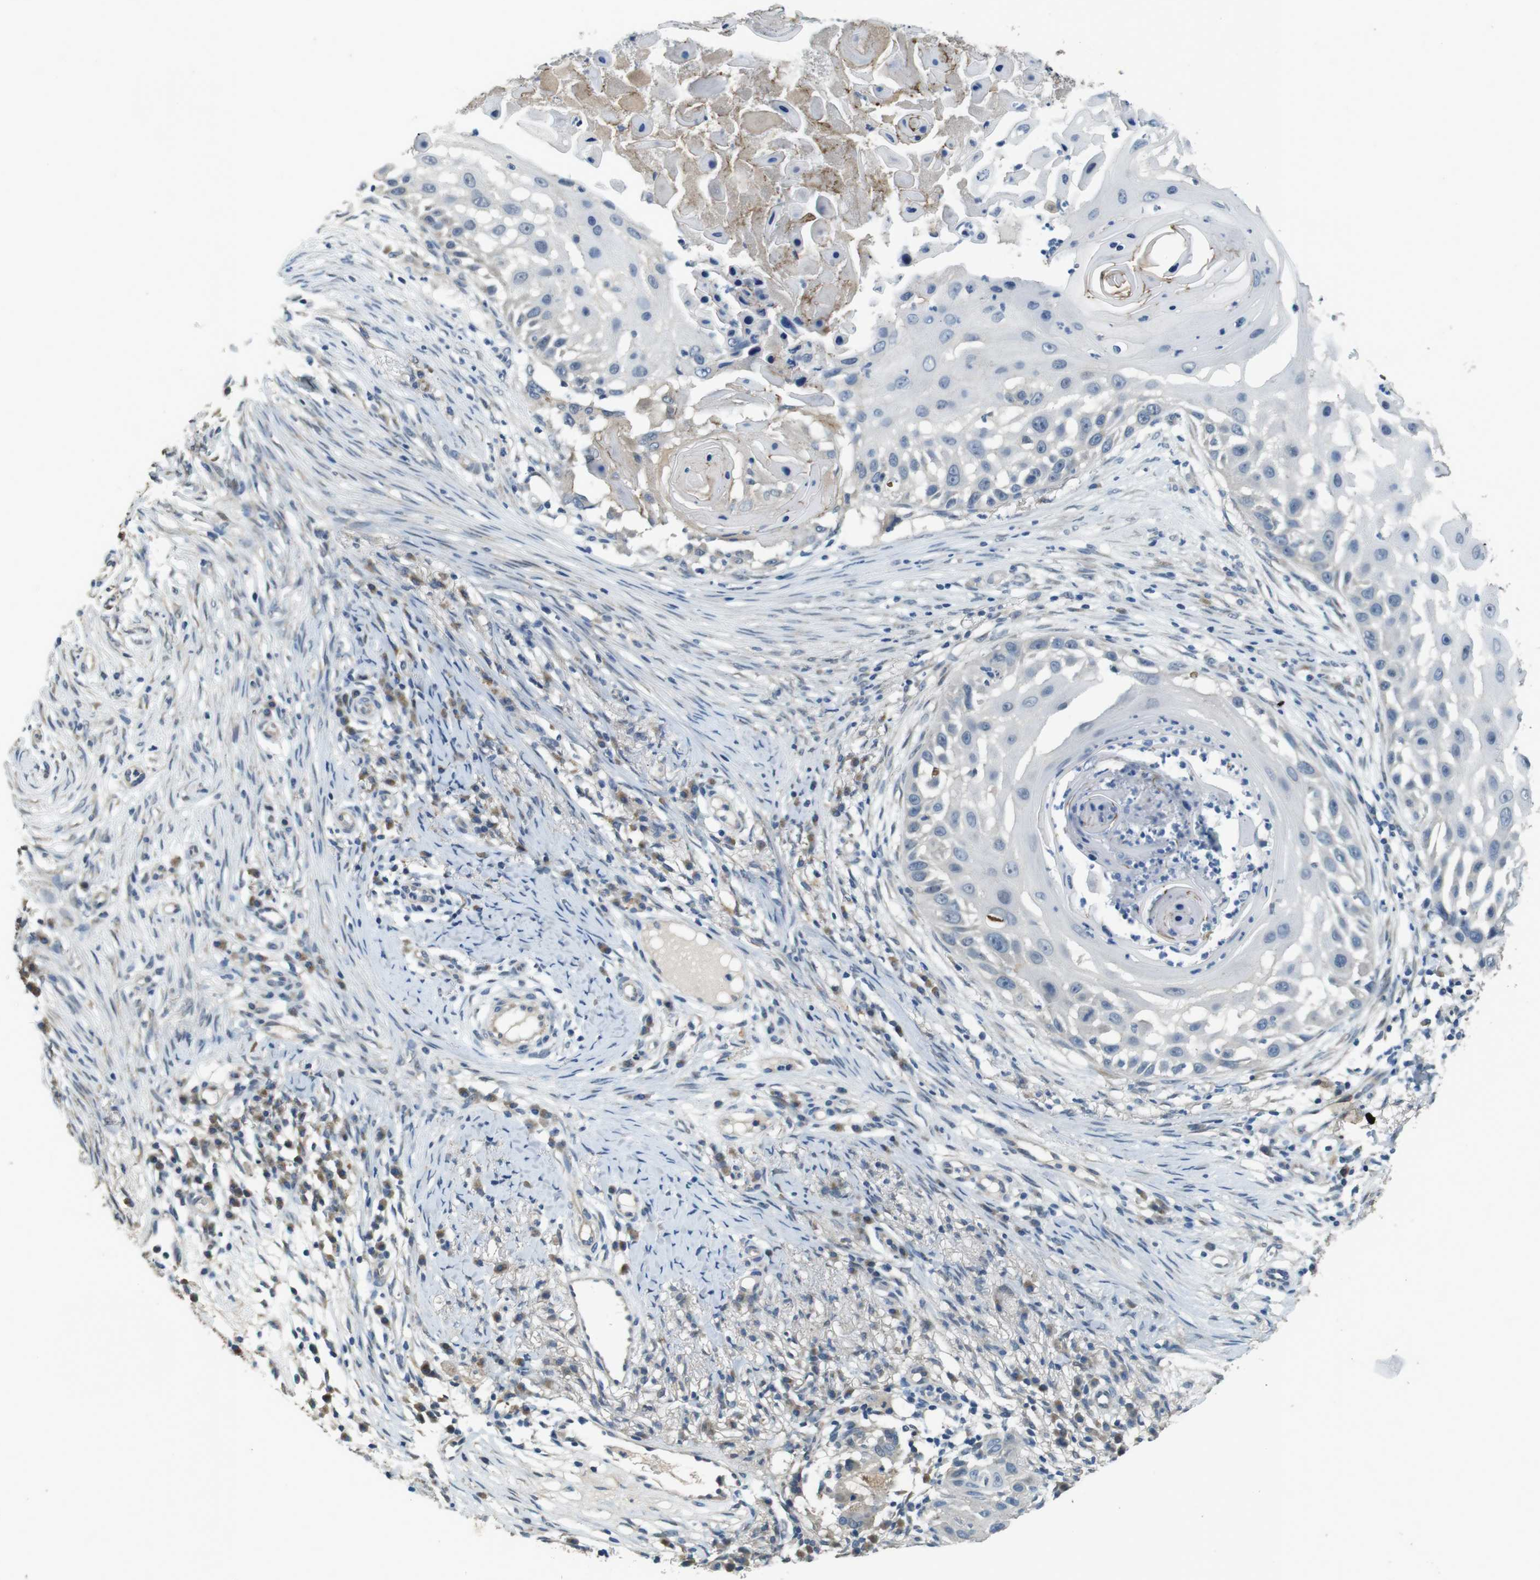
{"staining": {"intensity": "negative", "quantity": "none", "location": "none"}, "tissue": "skin cancer", "cell_type": "Tumor cells", "image_type": "cancer", "snomed": [{"axis": "morphology", "description": "Squamous cell carcinoma, NOS"}, {"axis": "topography", "description": "Skin"}], "caption": "IHC micrograph of neoplastic tissue: human skin cancer (squamous cell carcinoma) stained with DAB (3,3'-diaminobenzidine) reveals no significant protein expression in tumor cells. (DAB (3,3'-diaminobenzidine) immunohistochemistry with hematoxylin counter stain).", "gene": "CLDN7", "patient": {"sex": "female", "age": 44}}